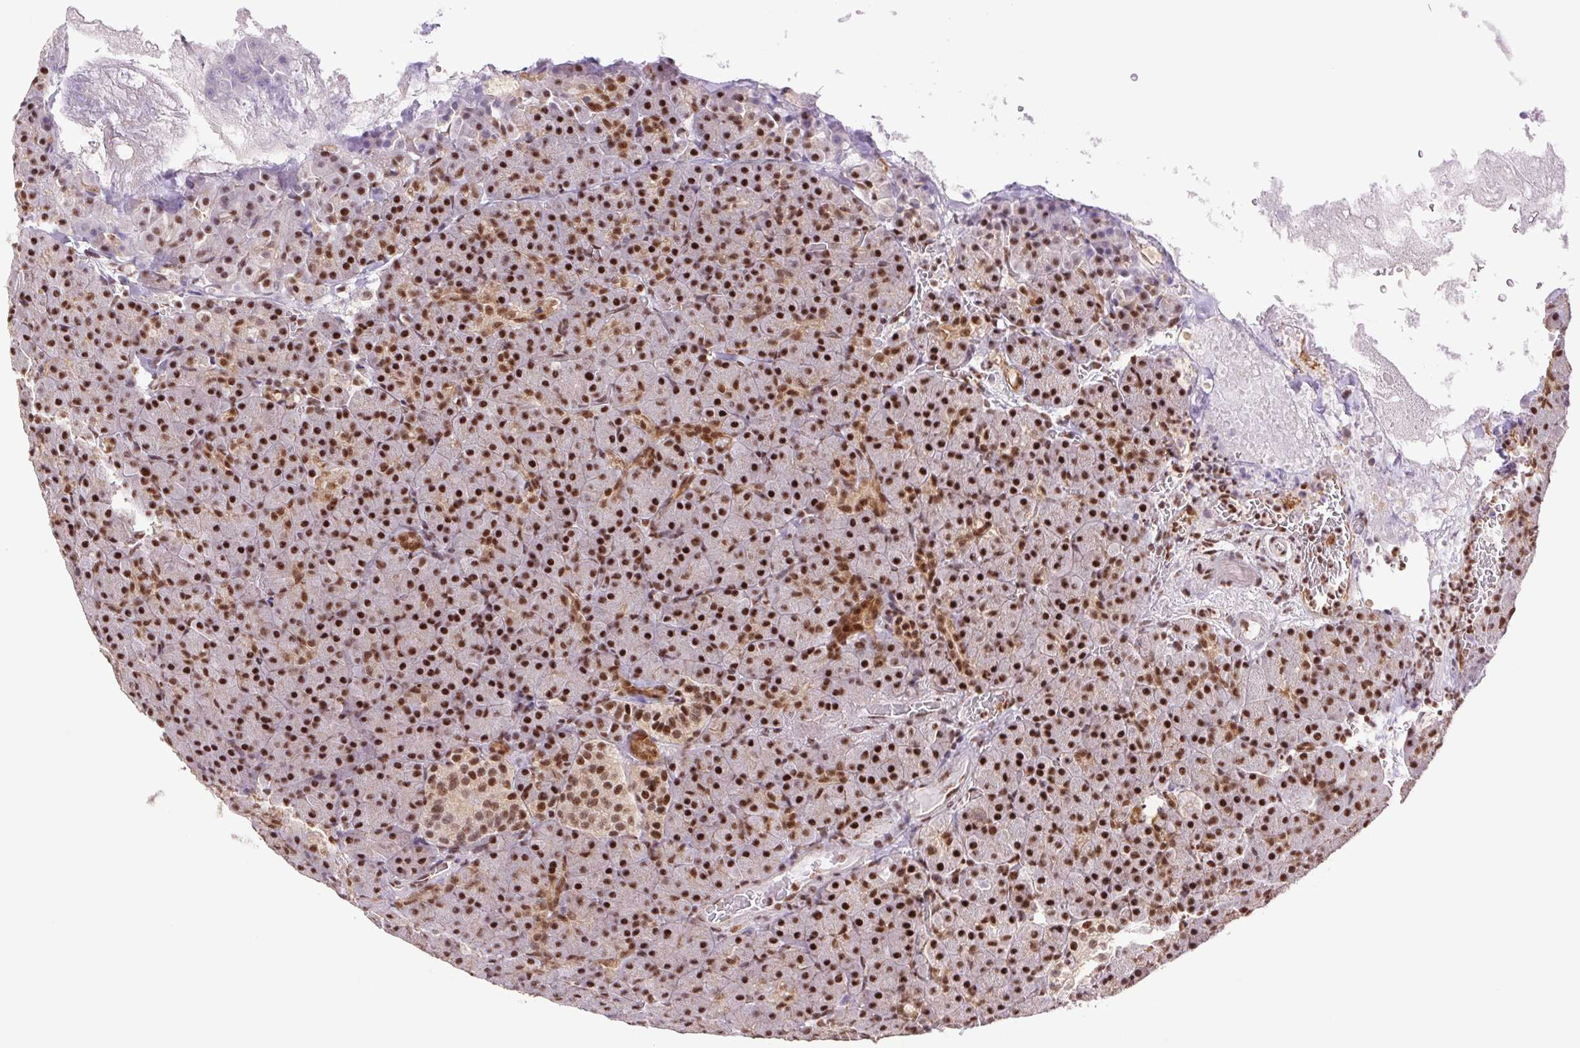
{"staining": {"intensity": "moderate", "quantity": ">75%", "location": "cytoplasmic/membranous,nuclear"}, "tissue": "pancreas", "cell_type": "Exocrine glandular cells", "image_type": "normal", "snomed": [{"axis": "morphology", "description": "Normal tissue, NOS"}, {"axis": "topography", "description": "Pancreas"}], "caption": "Immunohistochemical staining of unremarkable human pancreas displays medium levels of moderate cytoplasmic/membranous,nuclear expression in approximately >75% of exocrine glandular cells. (DAB IHC with brightfield microscopy, high magnification).", "gene": "CWC25", "patient": {"sex": "female", "age": 74}}